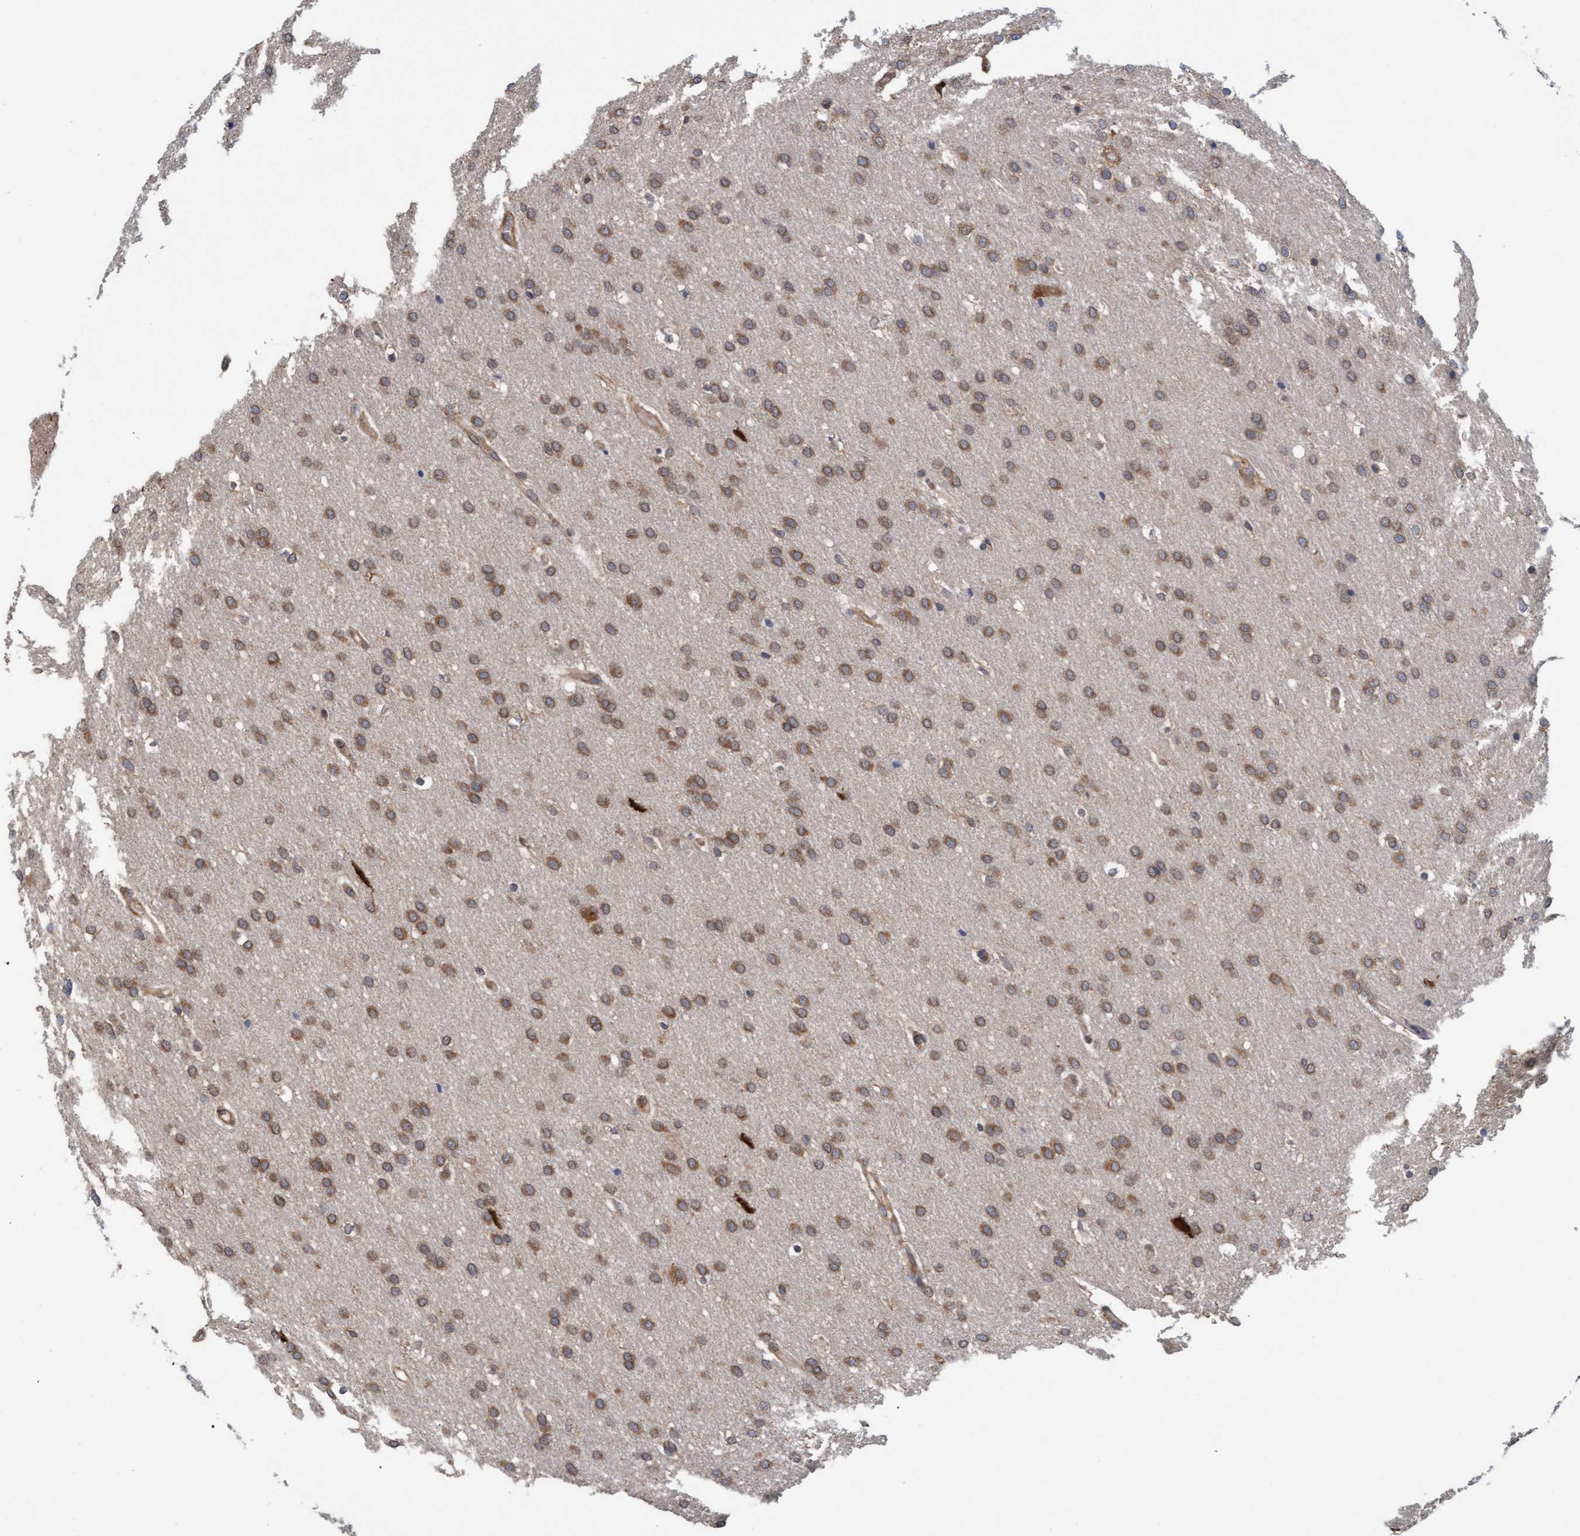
{"staining": {"intensity": "moderate", "quantity": ">75%", "location": "cytoplasmic/membranous"}, "tissue": "glioma", "cell_type": "Tumor cells", "image_type": "cancer", "snomed": [{"axis": "morphology", "description": "Glioma, malignant, Low grade"}, {"axis": "topography", "description": "Brain"}], "caption": "A photomicrograph of malignant glioma (low-grade) stained for a protein shows moderate cytoplasmic/membranous brown staining in tumor cells.", "gene": "FXR2", "patient": {"sex": "female", "age": 37}}